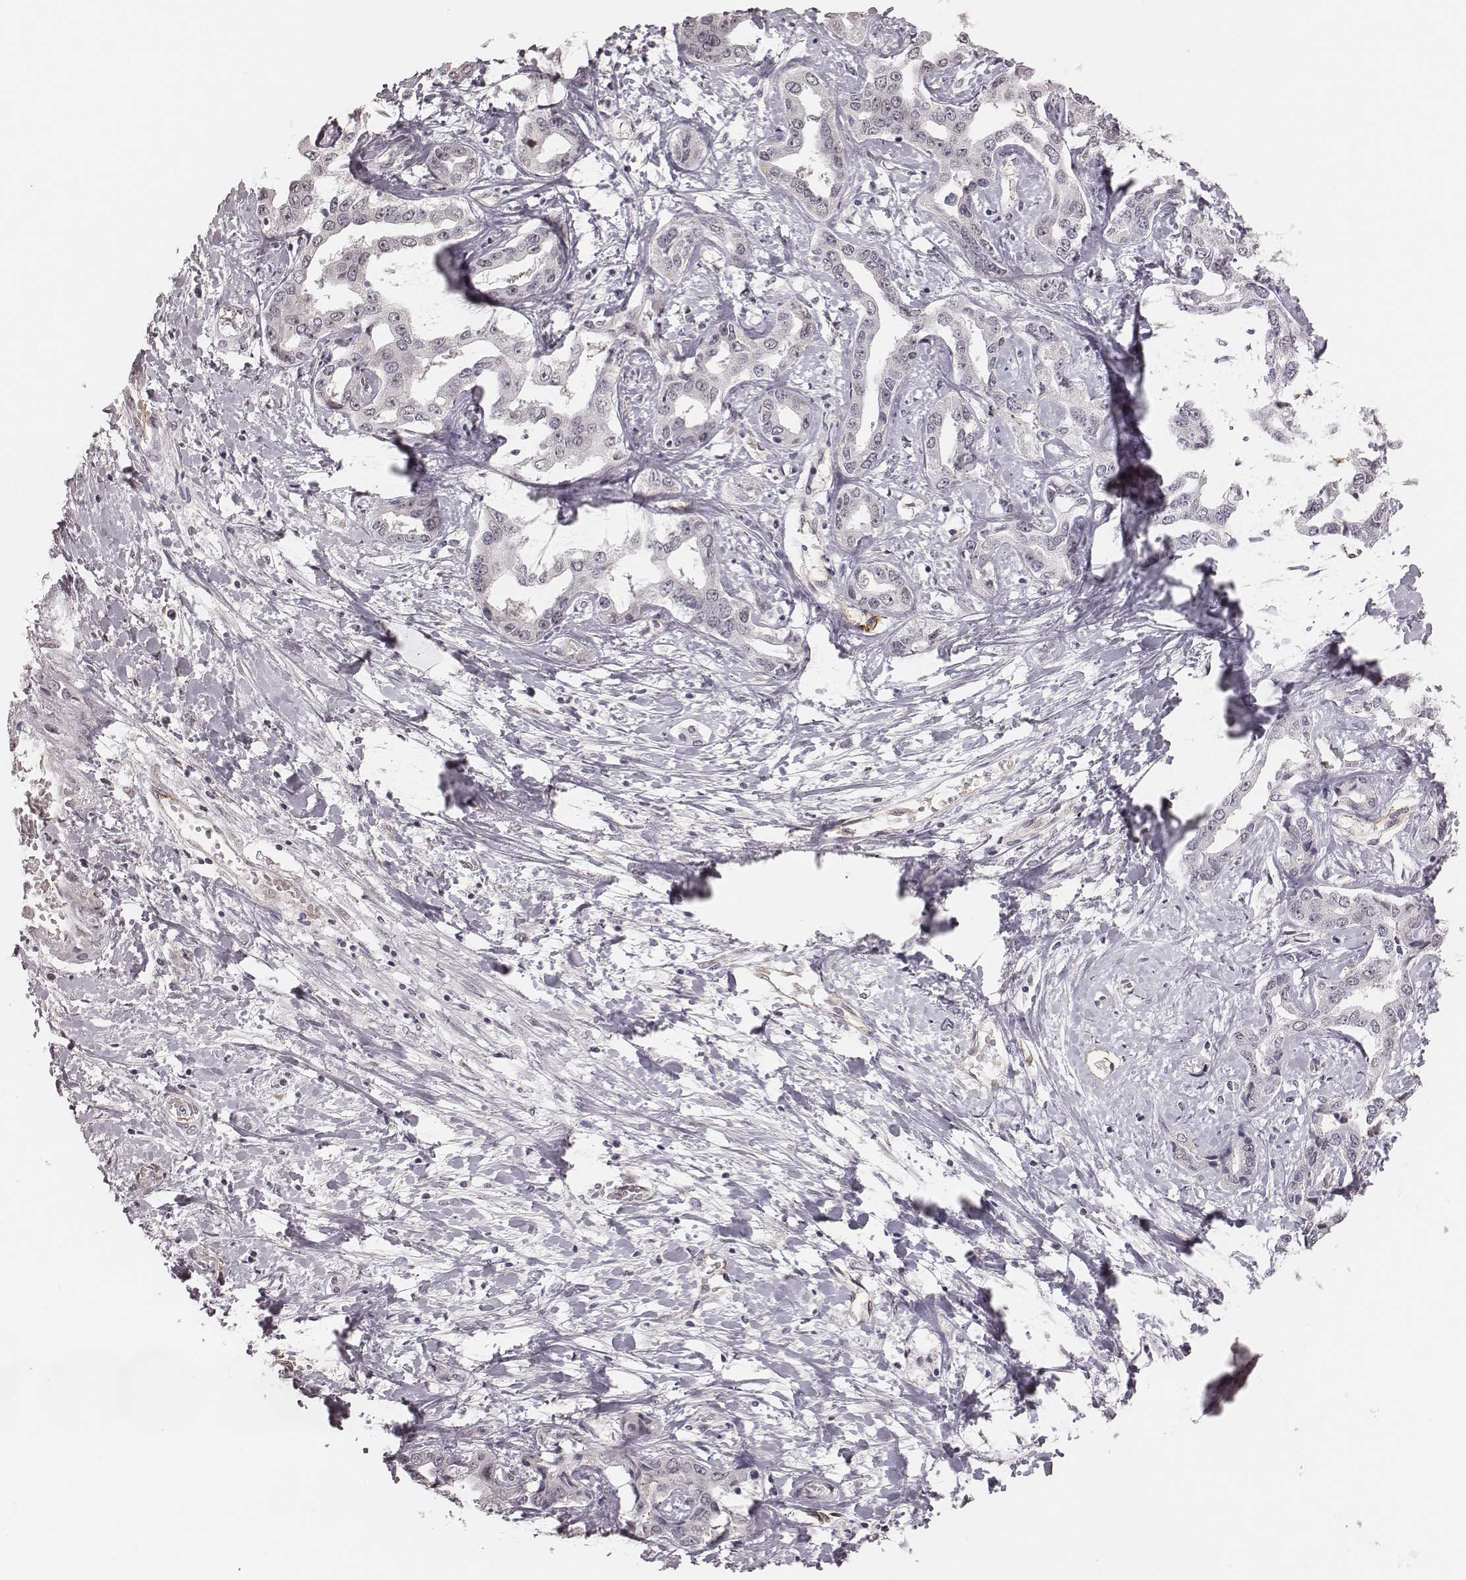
{"staining": {"intensity": "negative", "quantity": "none", "location": "none"}, "tissue": "liver cancer", "cell_type": "Tumor cells", "image_type": "cancer", "snomed": [{"axis": "morphology", "description": "Cholangiocarcinoma"}, {"axis": "topography", "description": "Liver"}], "caption": "Image shows no protein positivity in tumor cells of liver cholangiocarcinoma tissue.", "gene": "RPGRIP1", "patient": {"sex": "male", "age": 59}}